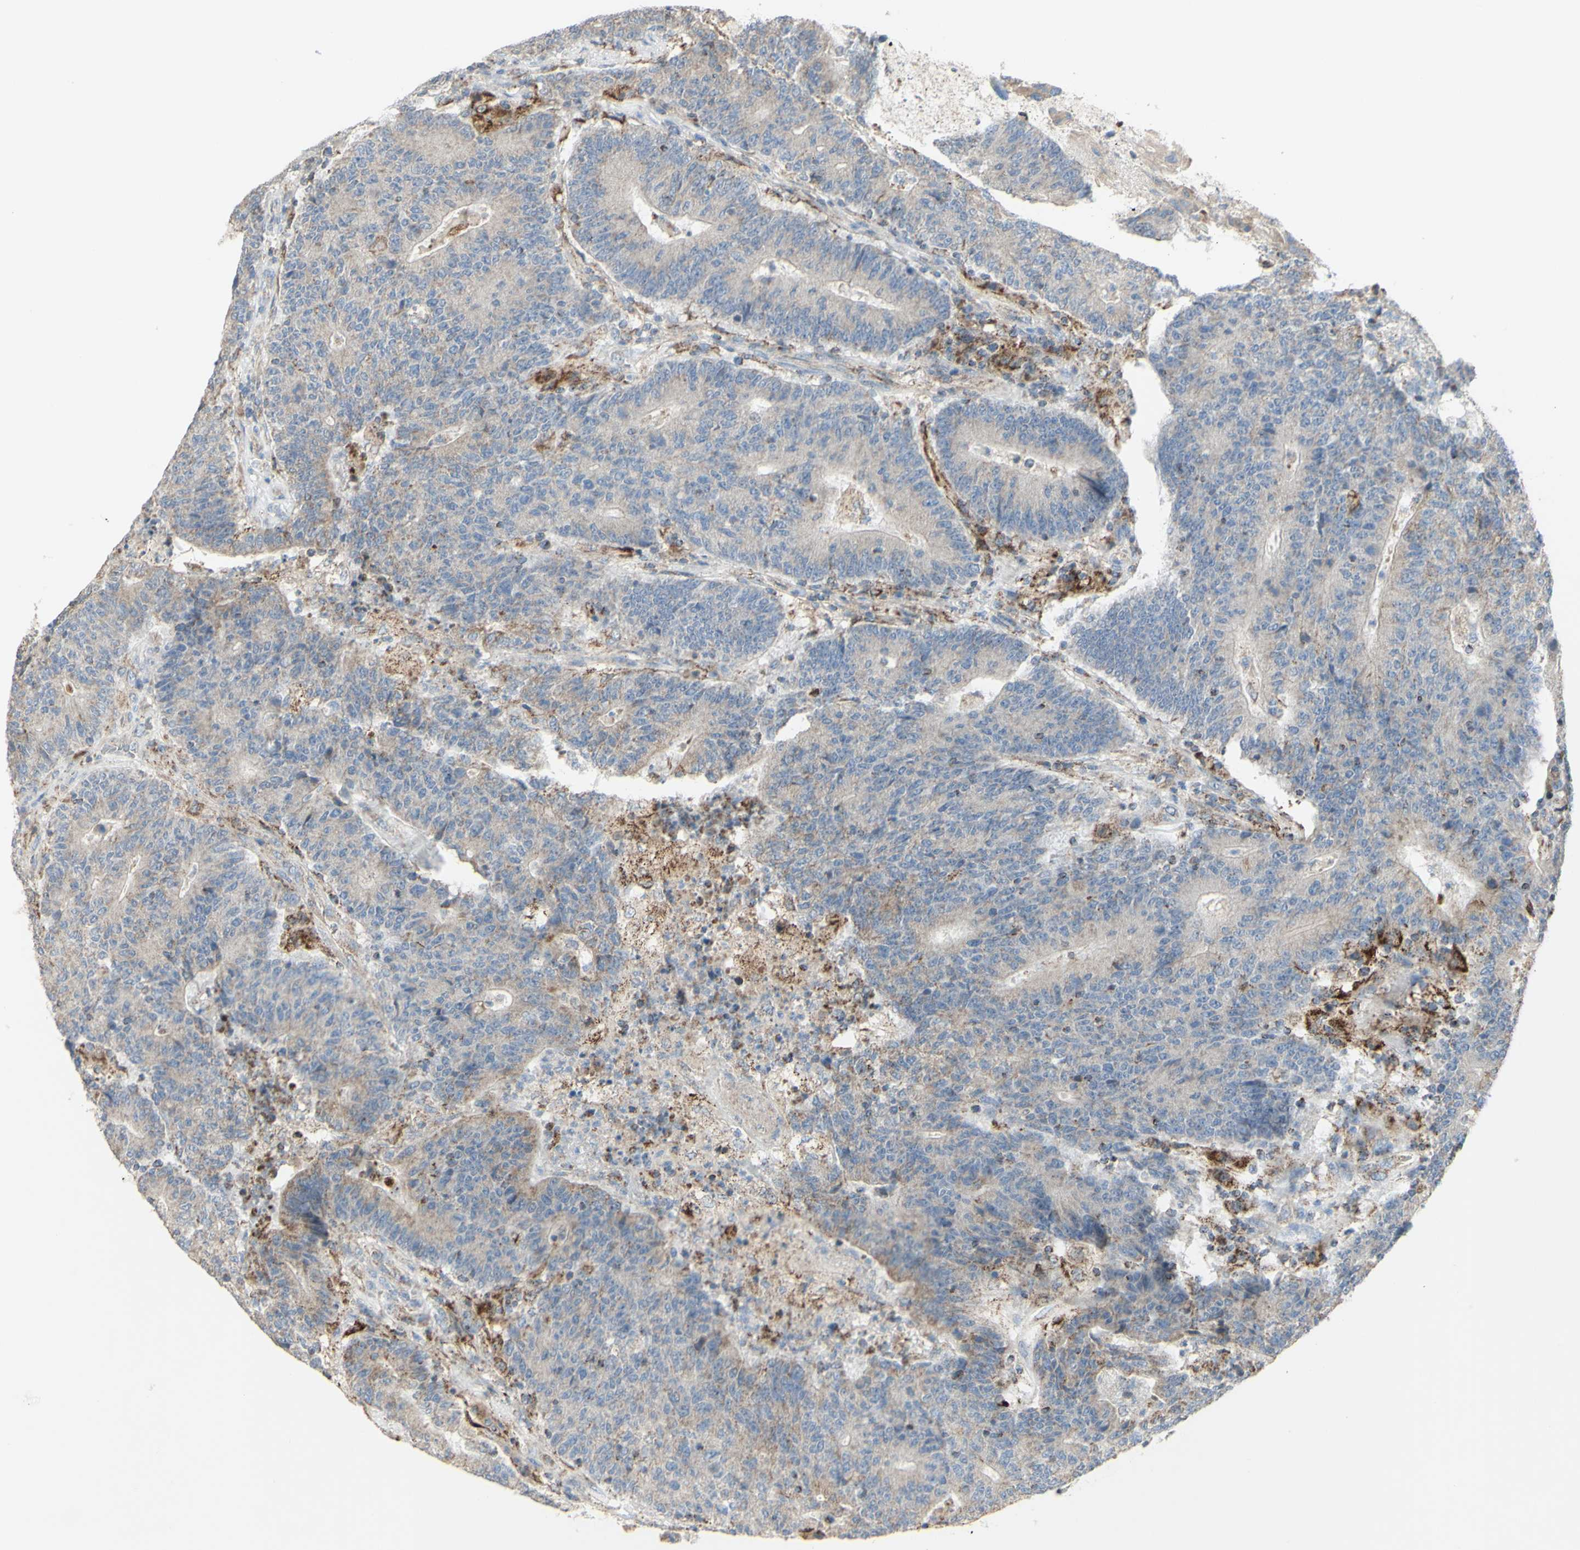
{"staining": {"intensity": "weak", "quantity": "<25%", "location": "cytoplasmic/membranous"}, "tissue": "colorectal cancer", "cell_type": "Tumor cells", "image_type": "cancer", "snomed": [{"axis": "morphology", "description": "Normal tissue, NOS"}, {"axis": "morphology", "description": "Adenocarcinoma, NOS"}, {"axis": "topography", "description": "Colon"}], "caption": "Micrograph shows no protein positivity in tumor cells of adenocarcinoma (colorectal) tissue.", "gene": "CNTNAP1", "patient": {"sex": "female", "age": 75}}